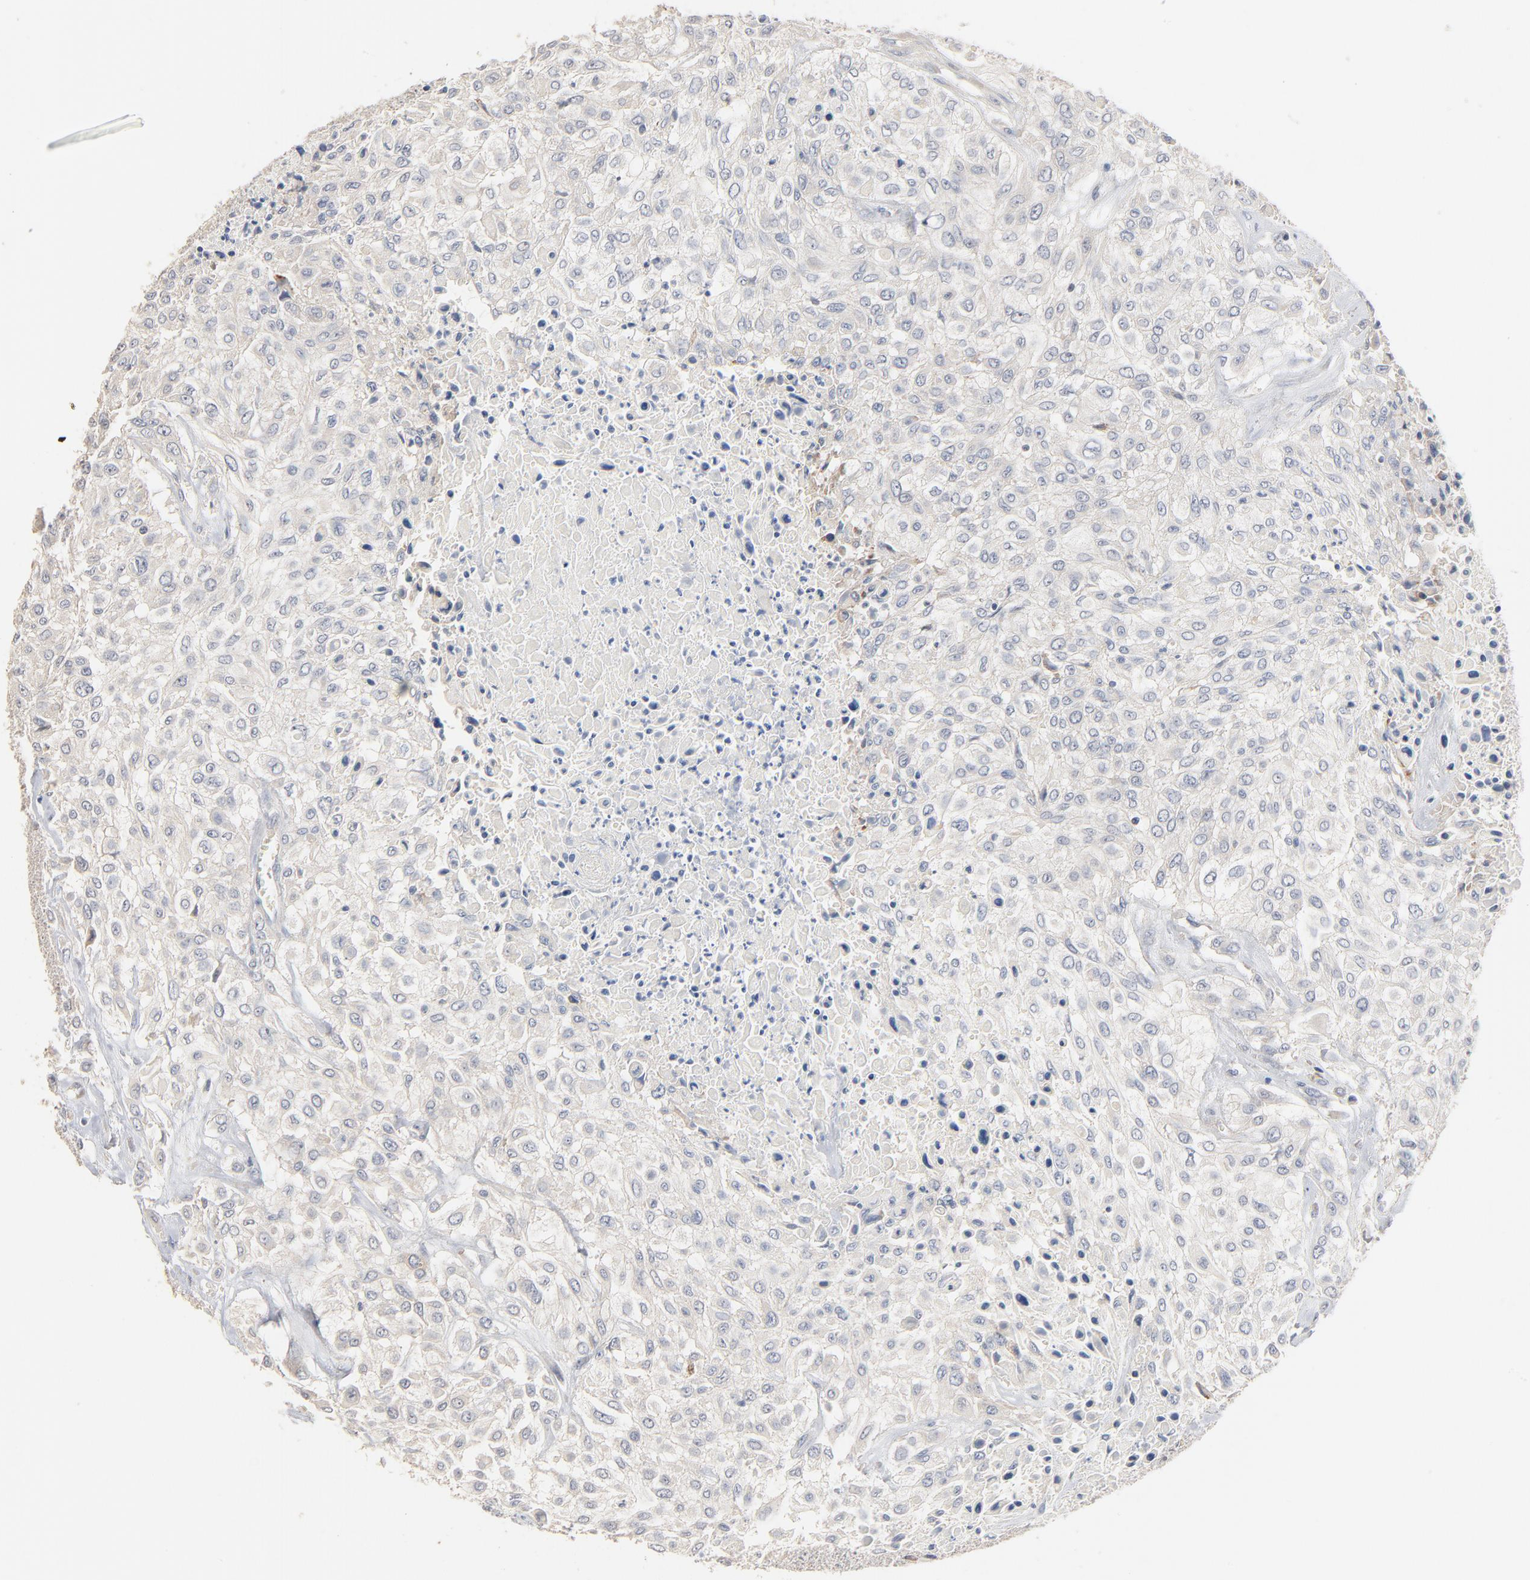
{"staining": {"intensity": "negative", "quantity": "none", "location": "none"}, "tissue": "urothelial cancer", "cell_type": "Tumor cells", "image_type": "cancer", "snomed": [{"axis": "morphology", "description": "Urothelial carcinoma, High grade"}, {"axis": "topography", "description": "Urinary bladder"}], "caption": "Urothelial cancer was stained to show a protein in brown. There is no significant expression in tumor cells.", "gene": "ZDHHC8", "patient": {"sex": "male", "age": 57}}